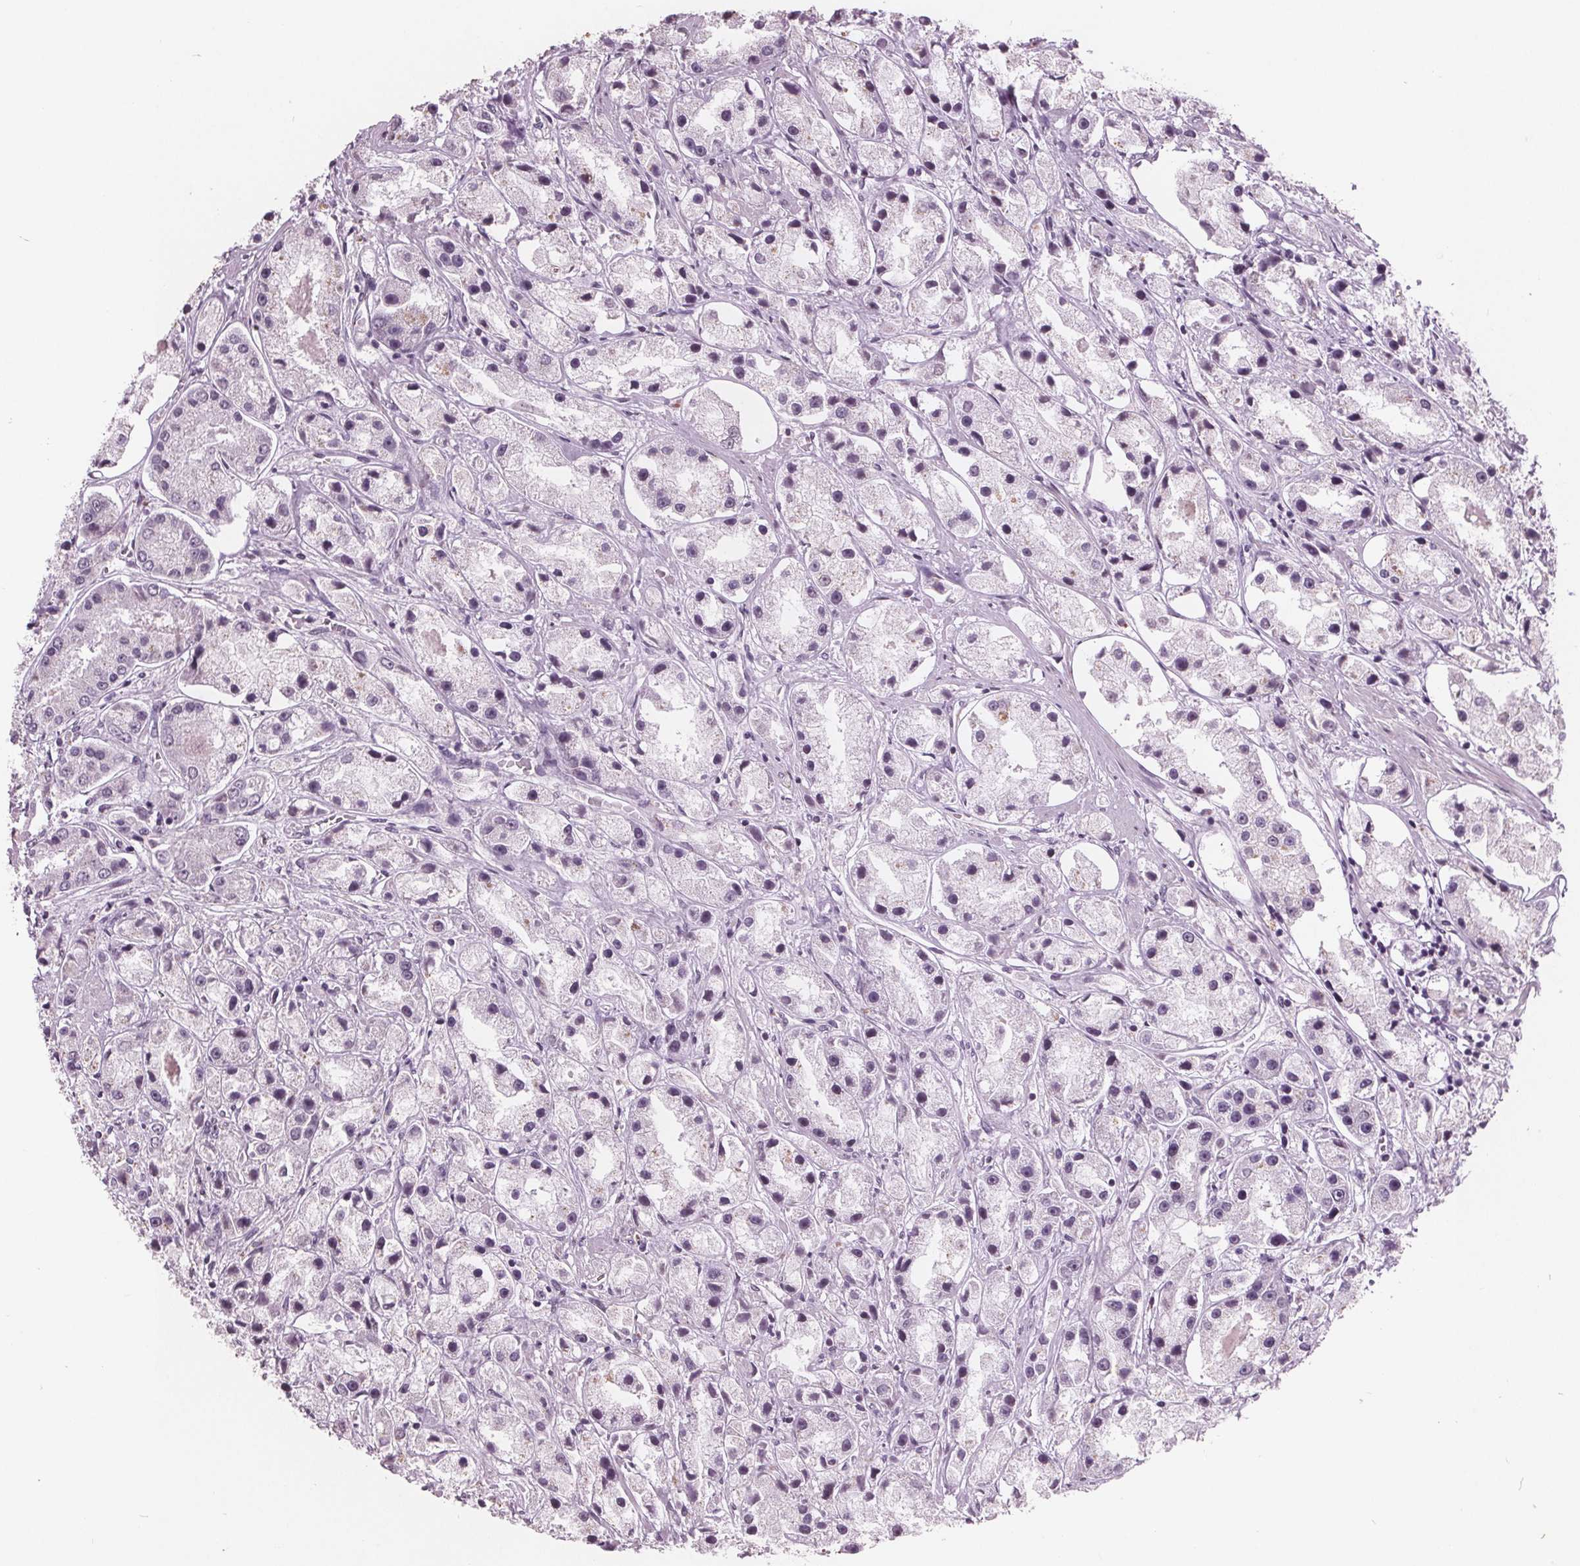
{"staining": {"intensity": "negative", "quantity": "none", "location": "none"}, "tissue": "prostate cancer", "cell_type": "Tumor cells", "image_type": "cancer", "snomed": [{"axis": "morphology", "description": "Adenocarcinoma, High grade"}, {"axis": "topography", "description": "Prostate"}], "caption": "Prostate adenocarcinoma (high-grade) stained for a protein using IHC shows no staining tumor cells.", "gene": "PTPN14", "patient": {"sex": "male", "age": 67}}